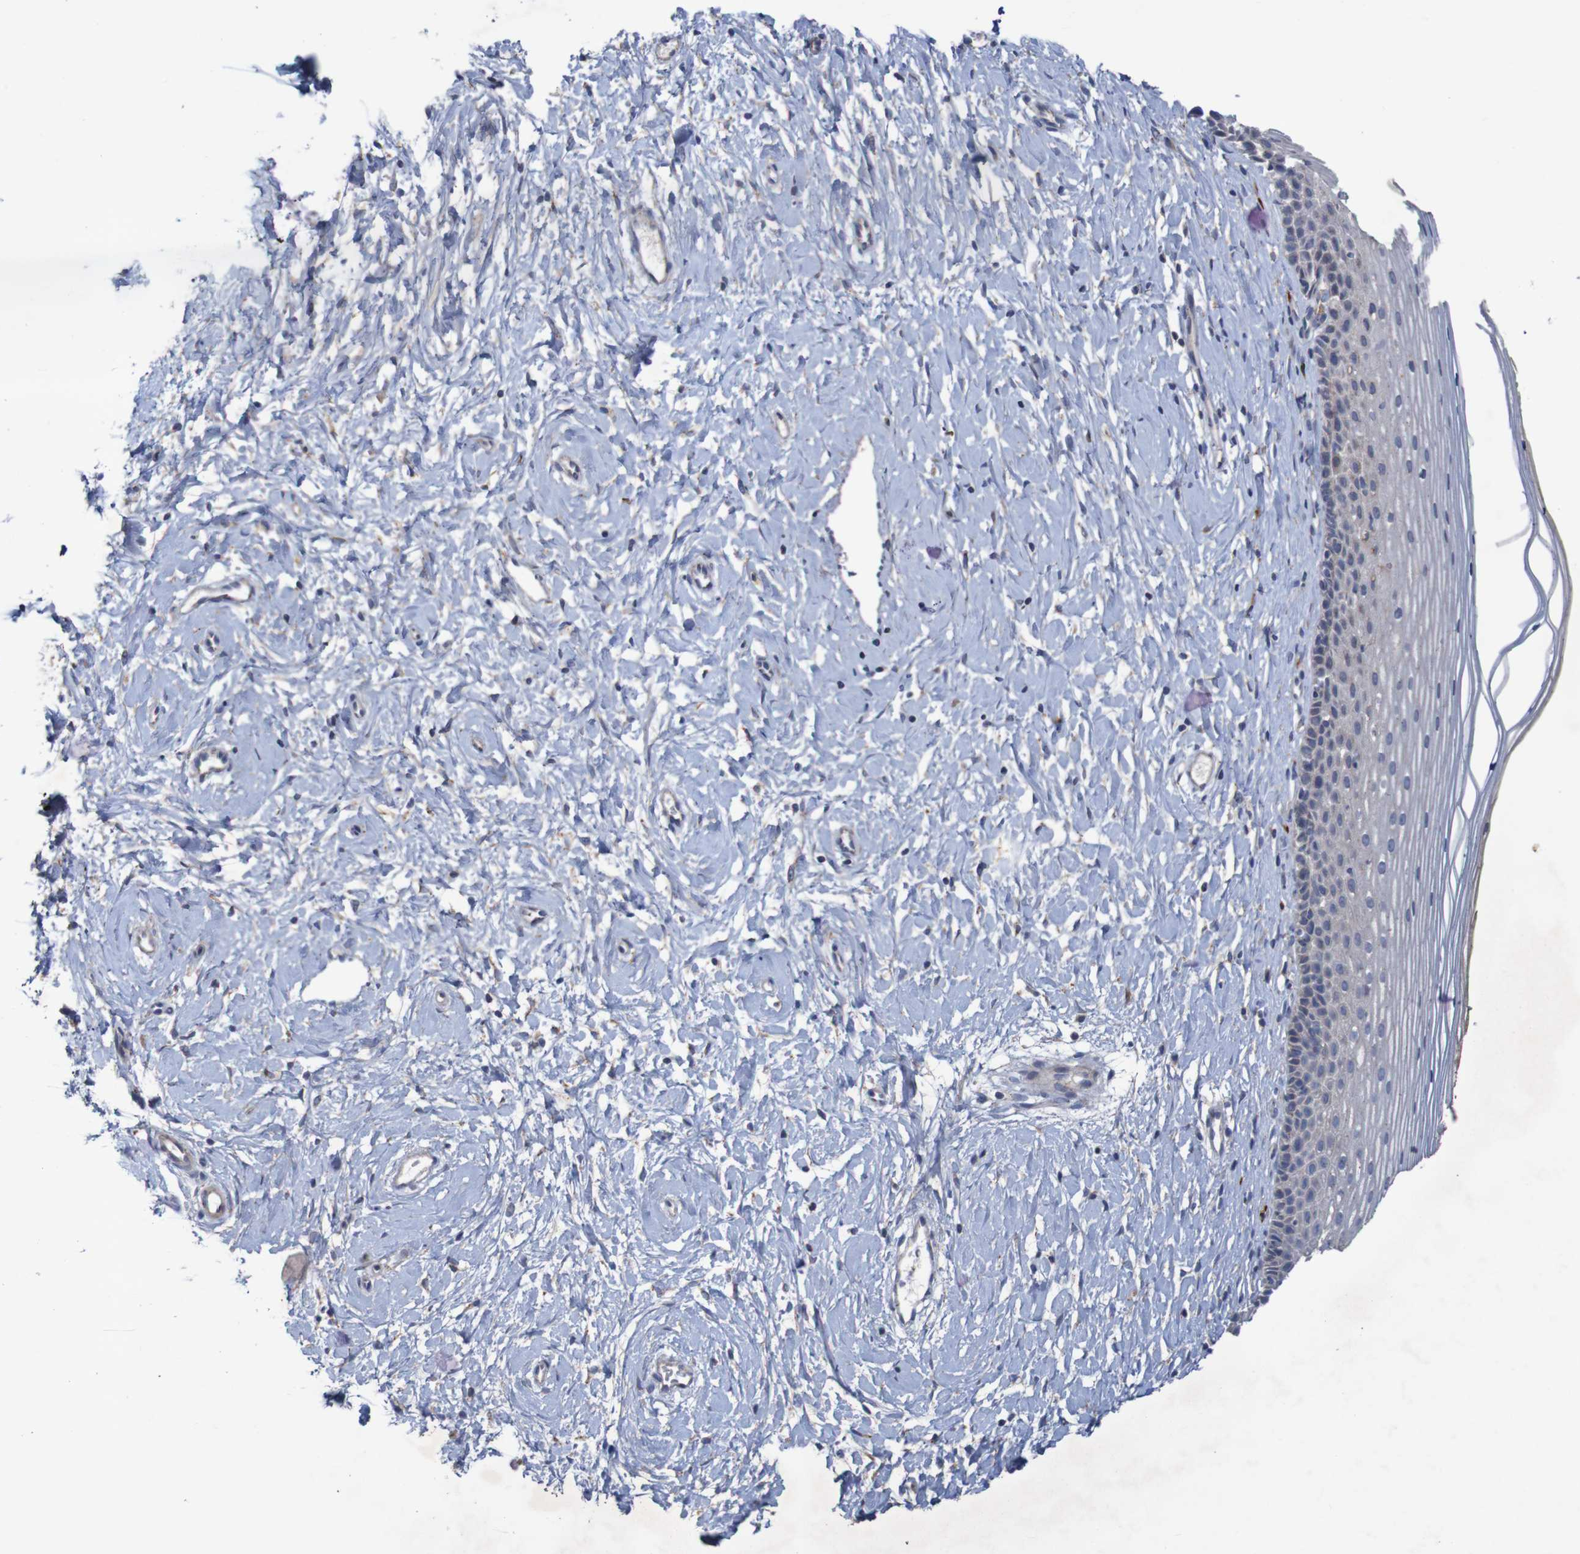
{"staining": {"intensity": "weak", "quantity": ">75%", "location": "cytoplasmic/membranous"}, "tissue": "cervix", "cell_type": "Glandular cells", "image_type": "normal", "snomed": [{"axis": "morphology", "description": "Normal tissue, NOS"}, {"axis": "topography", "description": "Cervix"}], "caption": "Cervix stained with immunohistochemistry exhibits weak cytoplasmic/membranous positivity in approximately >75% of glandular cells.", "gene": "ANGPT4", "patient": {"sex": "female", "age": 39}}